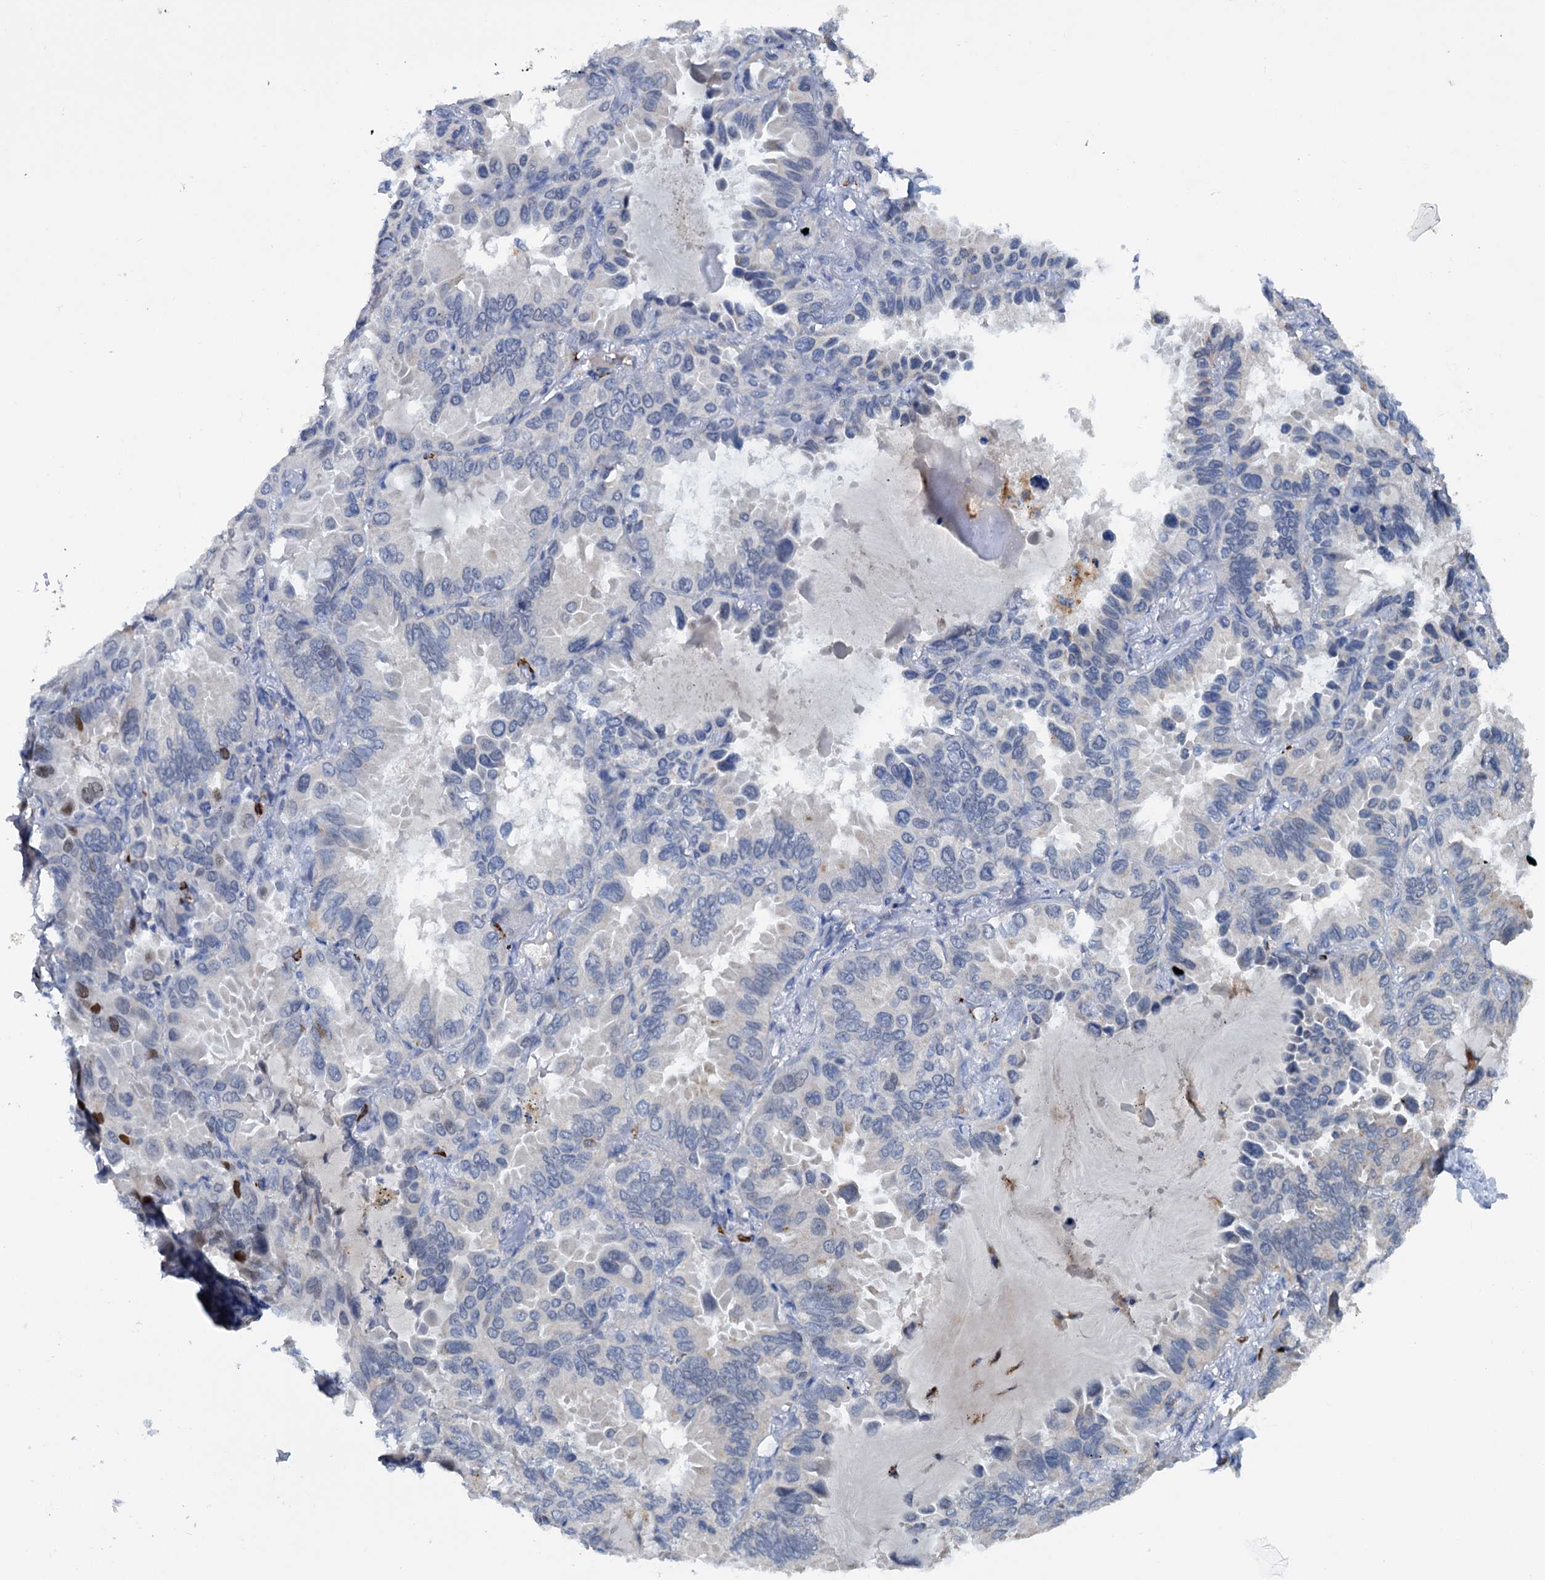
{"staining": {"intensity": "negative", "quantity": "none", "location": "none"}, "tissue": "lung cancer", "cell_type": "Tumor cells", "image_type": "cancer", "snomed": [{"axis": "morphology", "description": "Adenocarcinoma, NOS"}, {"axis": "topography", "description": "Lung"}], "caption": "DAB (3,3'-diaminobenzidine) immunohistochemical staining of lung cancer displays no significant positivity in tumor cells.", "gene": "FAM111B", "patient": {"sex": "male", "age": 64}}